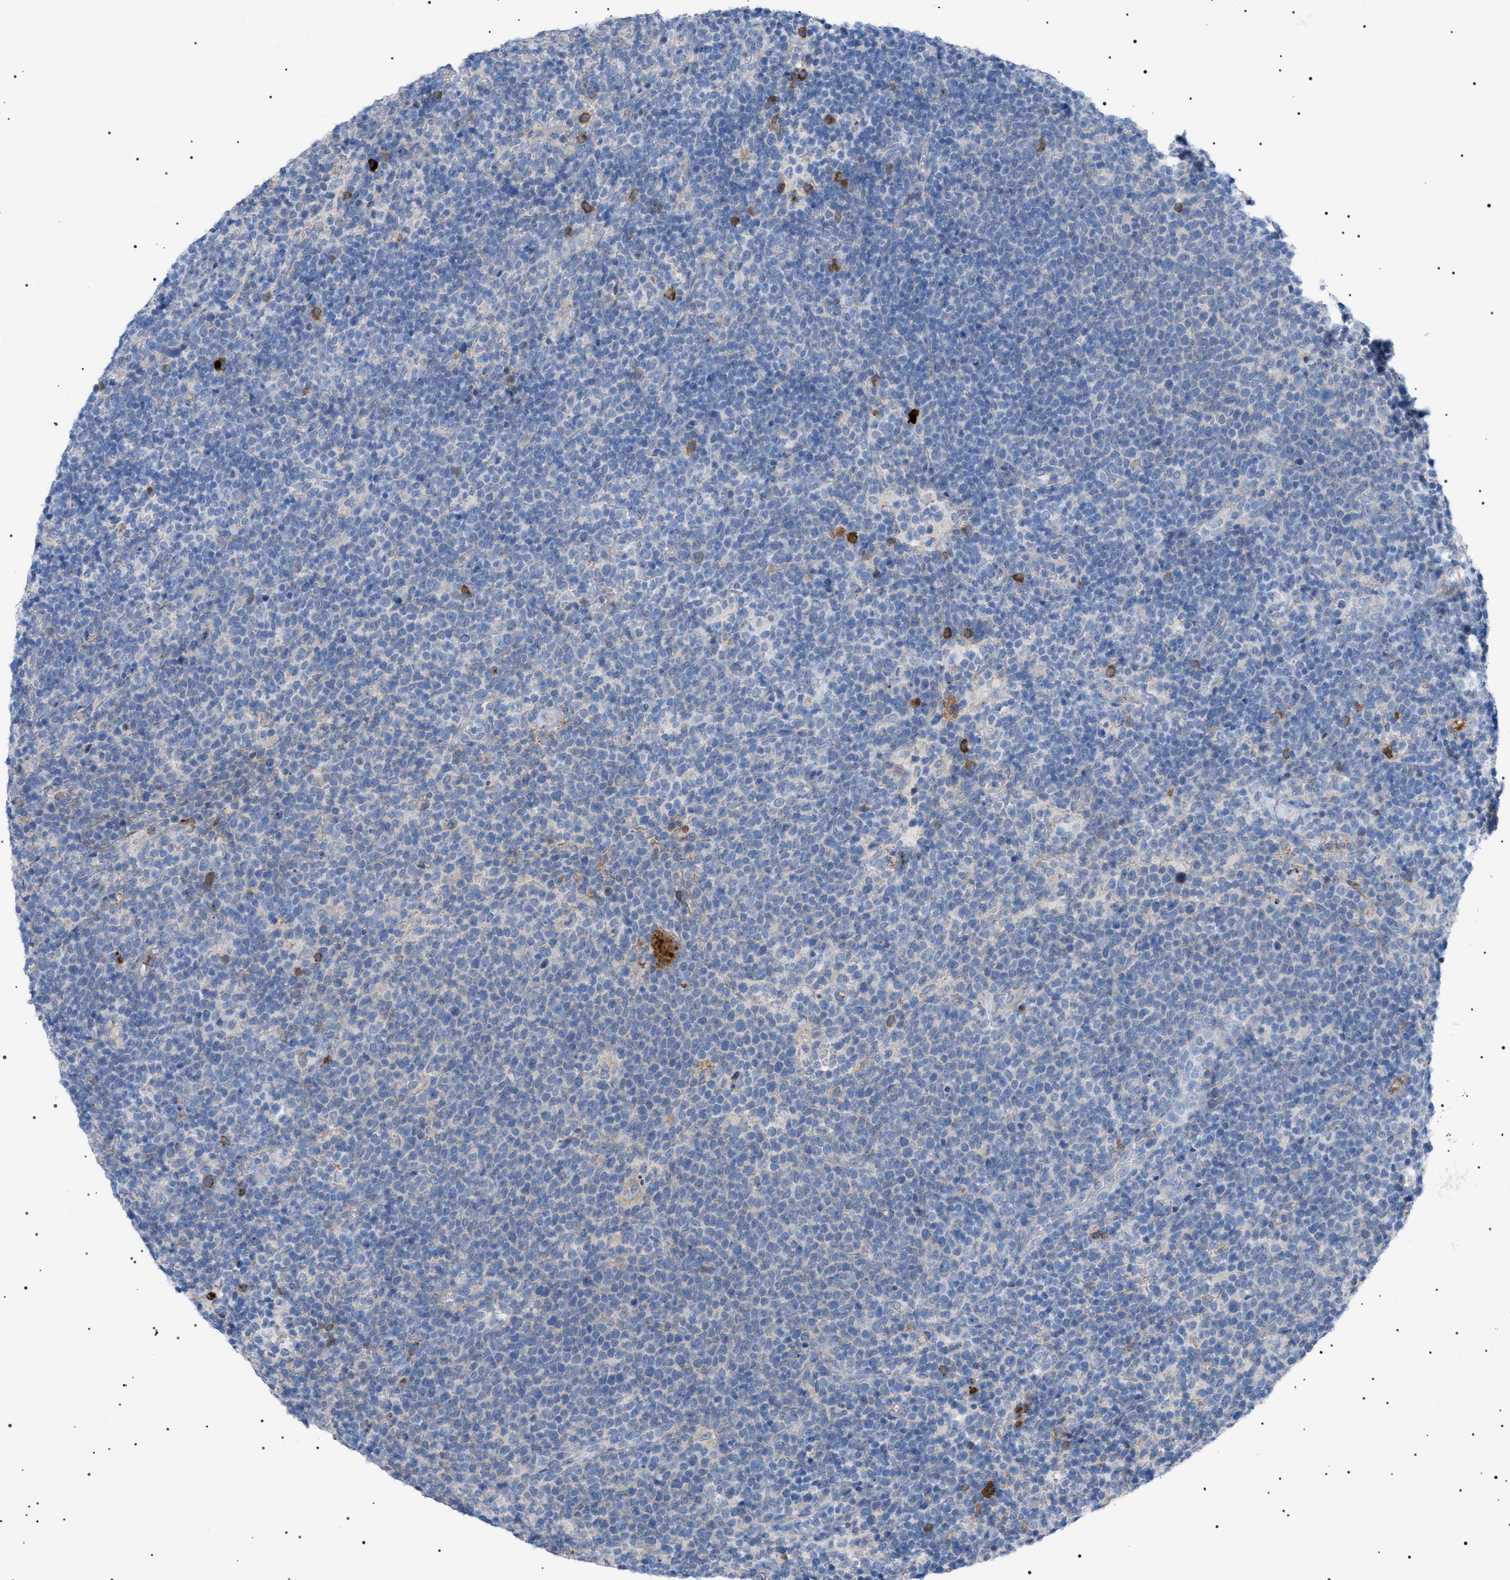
{"staining": {"intensity": "negative", "quantity": "none", "location": "none"}, "tissue": "lymphoma", "cell_type": "Tumor cells", "image_type": "cancer", "snomed": [{"axis": "morphology", "description": "Malignant lymphoma, non-Hodgkin's type, High grade"}, {"axis": "topography", "description": "Lymph node"}], "caption": "DAB (3,3'-diaminobenzidine) immunohistochemical staining of human lymphoma displays no significant staining in tumor cells.", "gene": "ADAMTS1", "patient": {"sex": "male", "age": 61}}